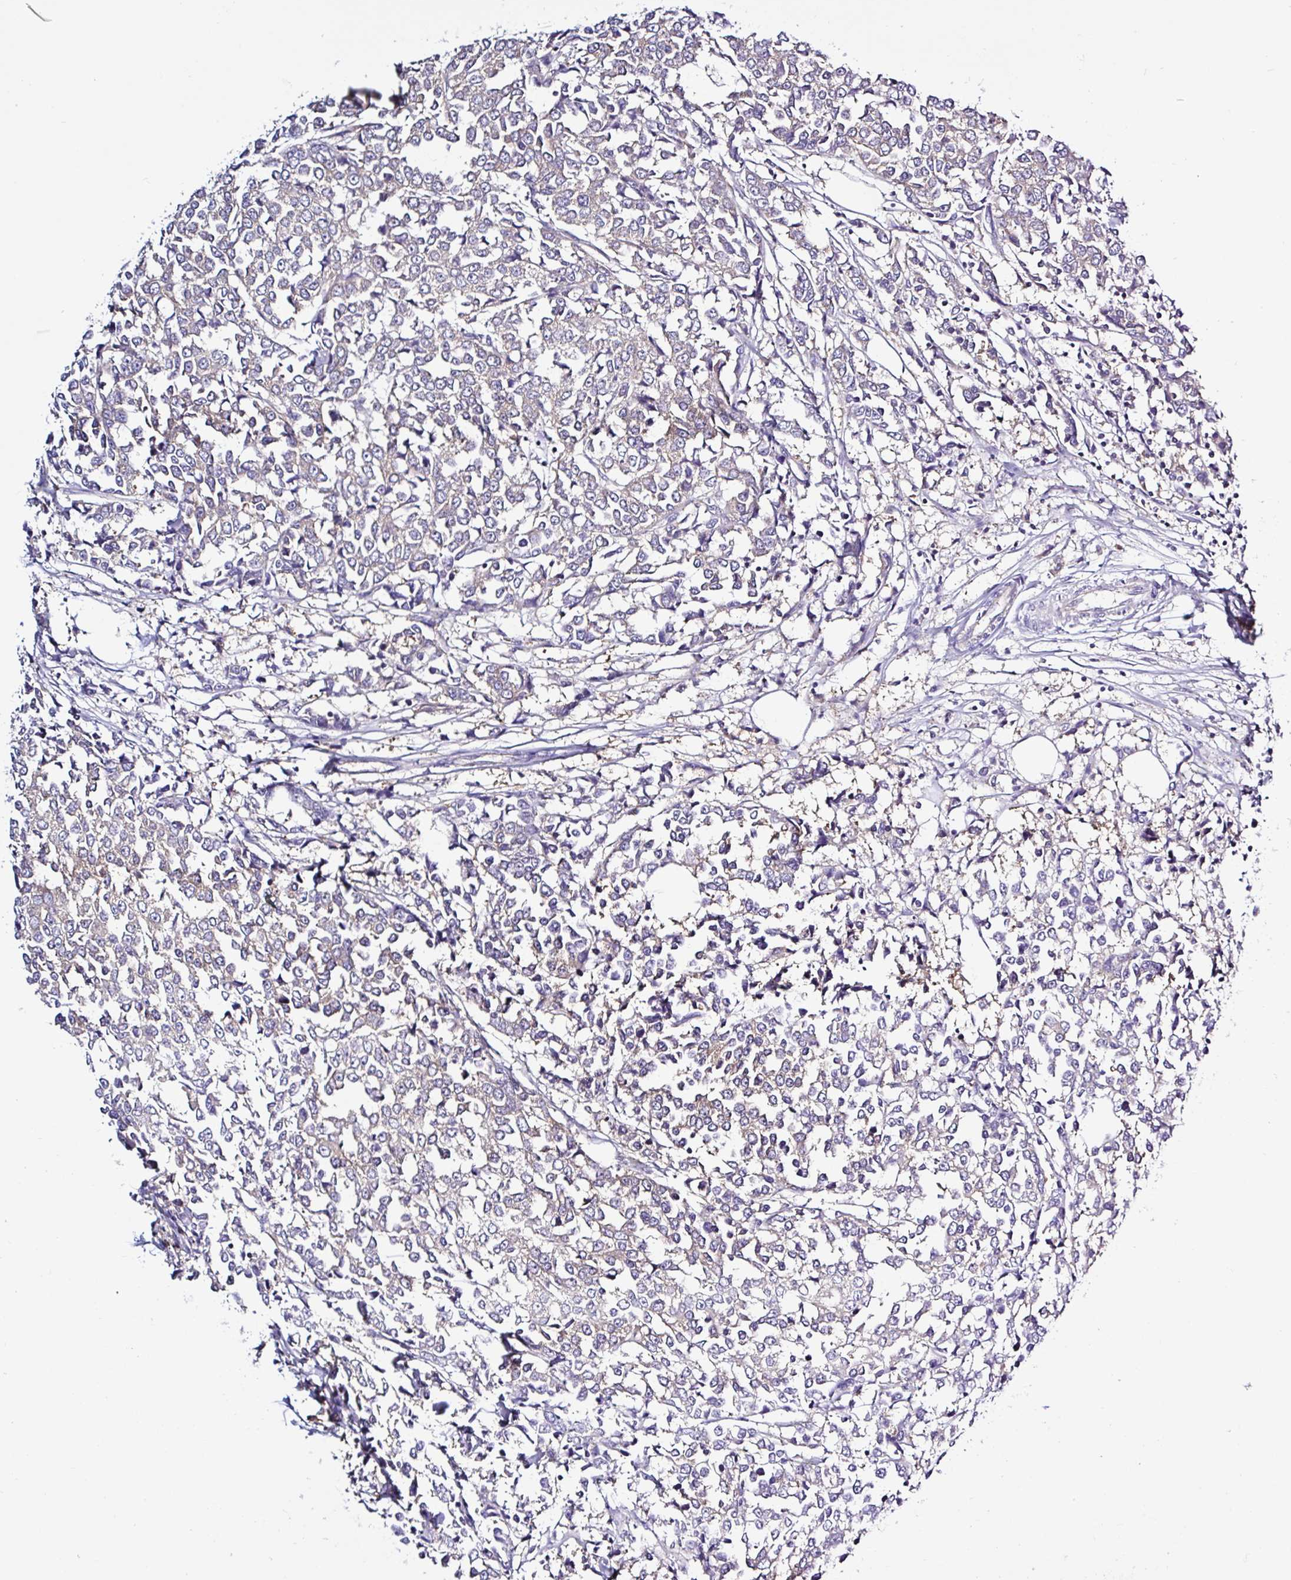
{"staining": {"intensity": "negative", "quantity": "none", "location": "none"}, "tissue": "breast cancer", "cell_type": "Tumor cells", "image_type": "cancer", "snomed": [{"axis": "morphology", "description": "Duct carcinoma"}, {"axis": "topography", "description": "Breast"}], "caption": "High magnification brightfield microscopy of breast cancer (infiltrating ductal carcinoma) stained with DAB (3,3'-diaminobenzidine) (brown) and counterstained with hematoxylin (blue): tumor cells show no significant staining.", "gene": "LARS1", "patient": {"sex": "female", "age": 80}}